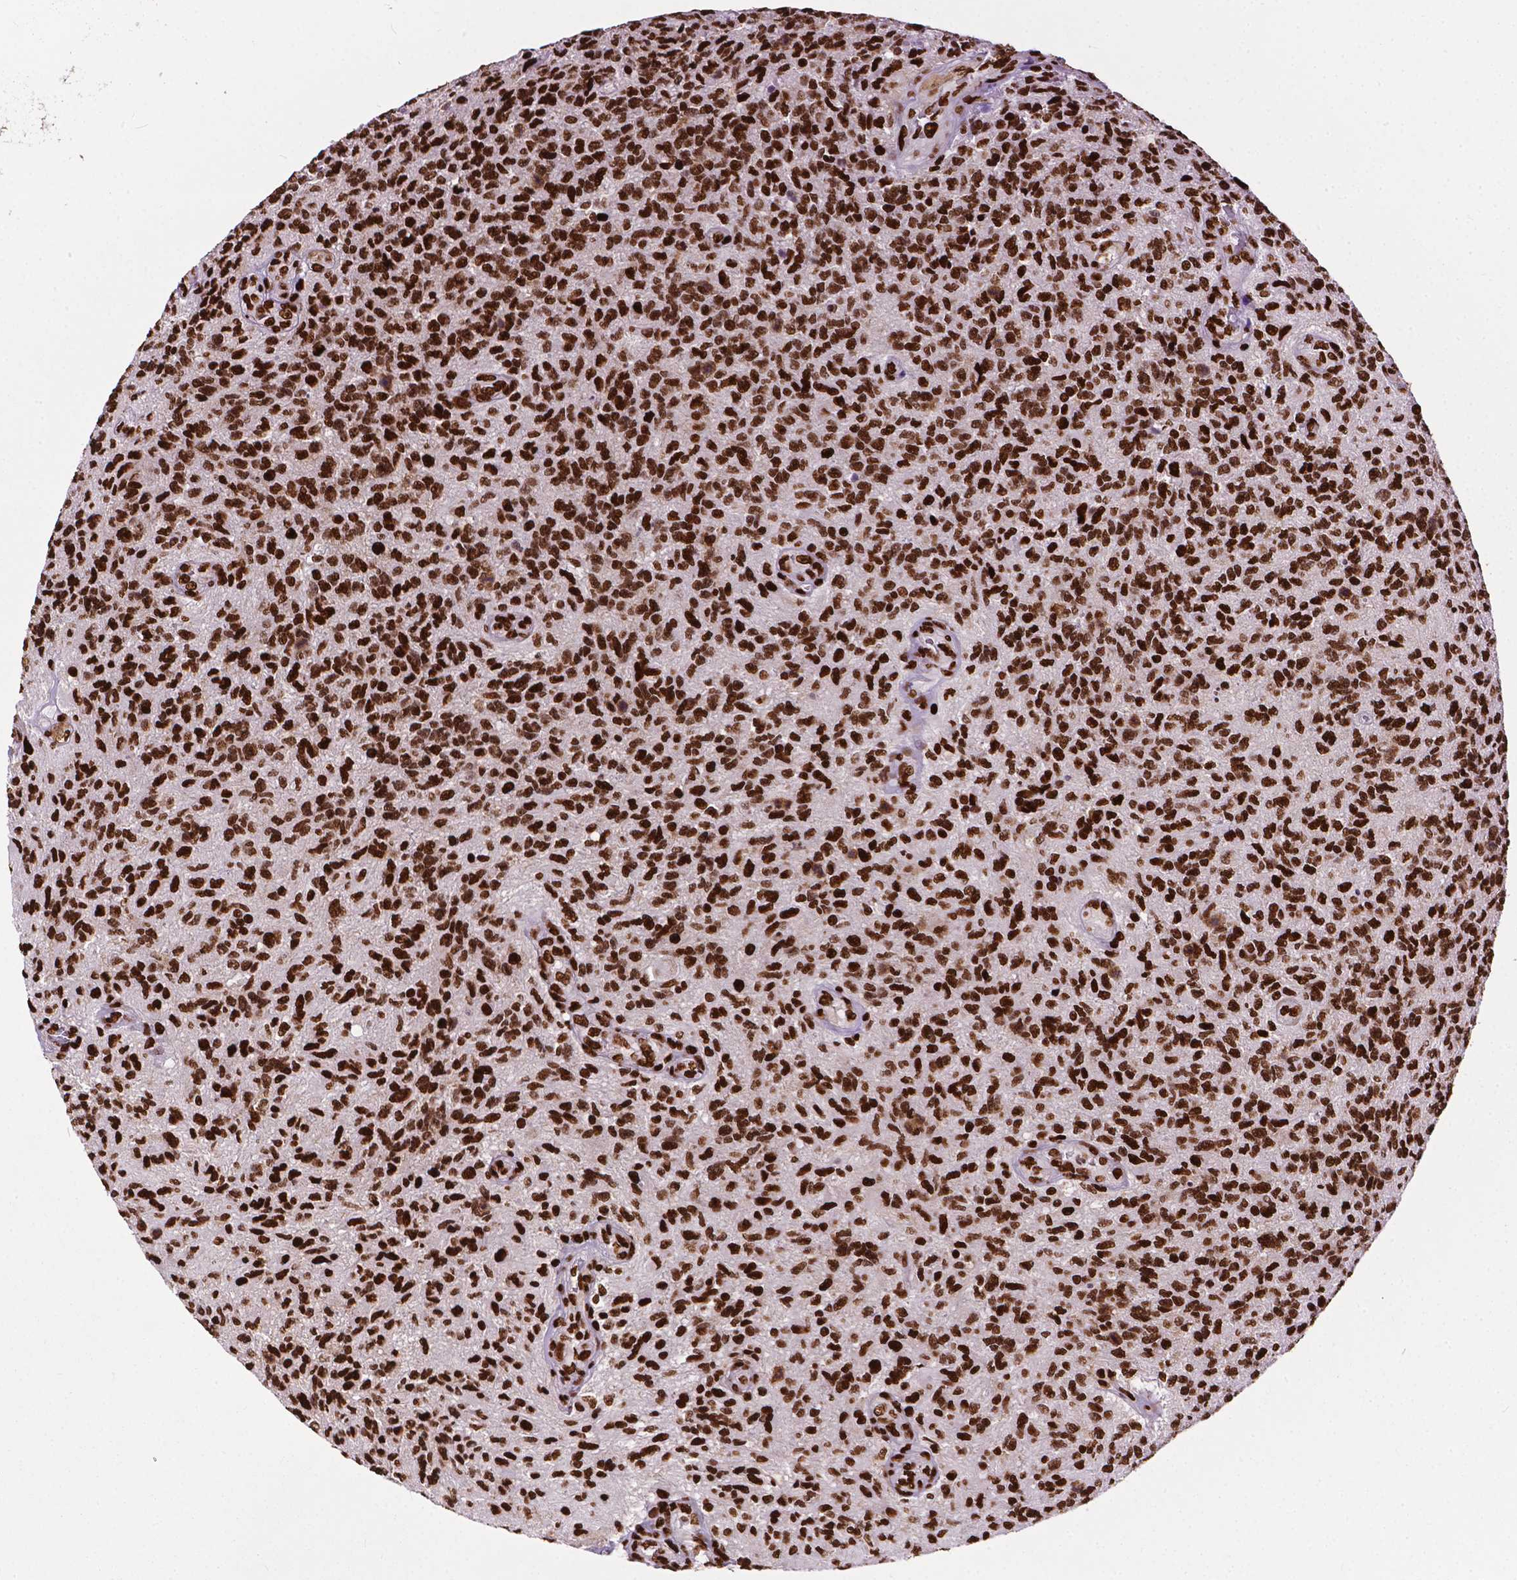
{"staining": {"intensity": "strong", "quantity": ">75%", "location": "nuclear"}, "tissue": "glioma", "cell_type": "Tumor cells", "image_type": "cancer", "snomed": [{"axis": "morphology", "description": "Glioma, malignant, High grade"}, {"axis": "topography", "description": "Brain"}], "caption": "Brown immunohistochemical staining in malignant glioma (high-grade) shows strong nuclear expression in about >75% of tumor cells. (IHC, brightfield microscopy, high magnification).", "gene": "SMIM5", "patient": {"sex": "male", "age": 56}}